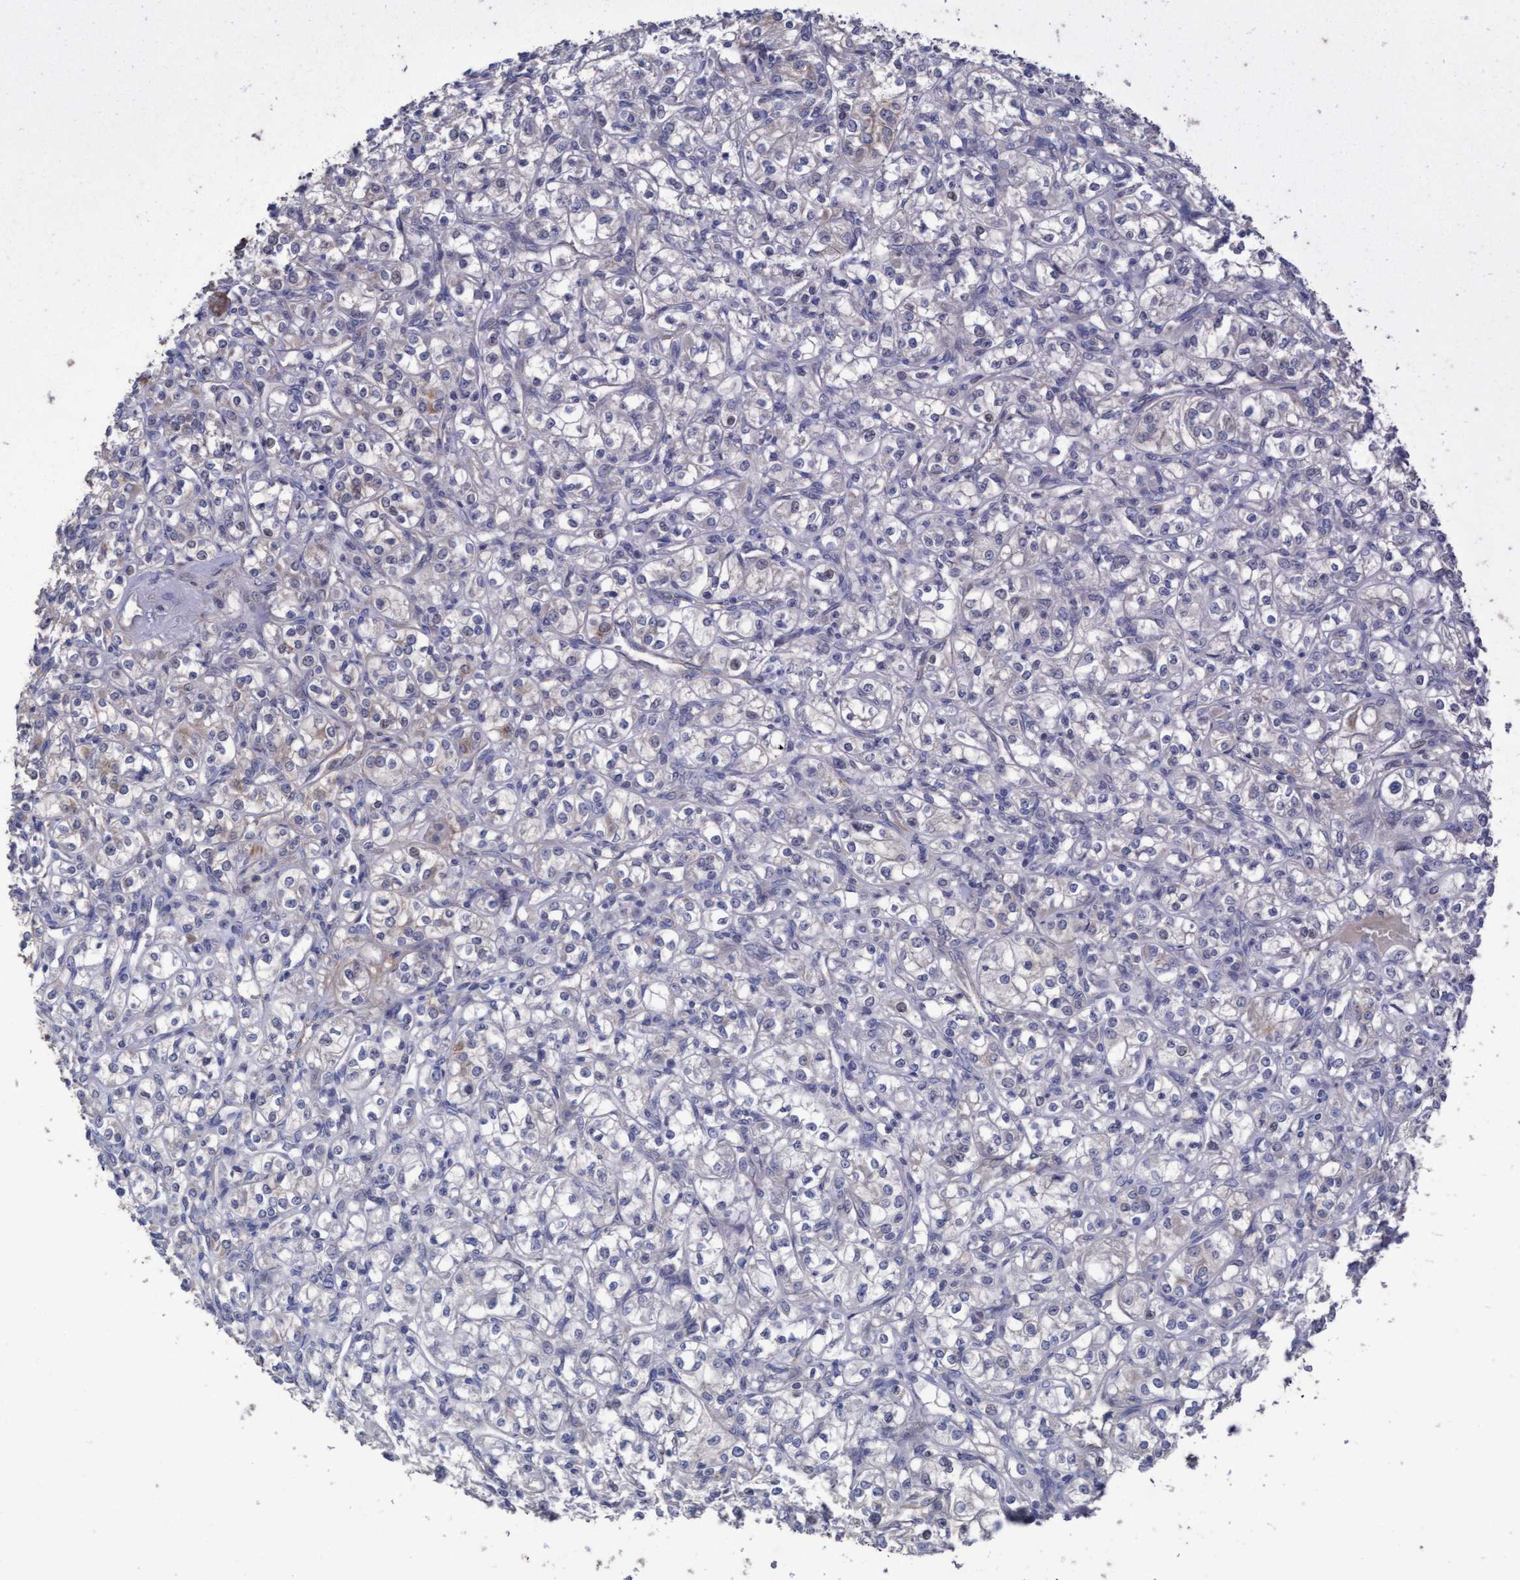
{"staining": {"intensity": "negative", "quantity": "none", "location": "none"}, "tissue": "renal cancer", "cell_type": "Tumor cells", "image_type": "cancer", "snomed": [{"axis": "morphology", "description": "Adenocarcinoma, NOS"}, {"axis": "topography", "description": "Kidney"}], "caption": "Immunohistochemistry of human adenocarcinoma (renal) displays no staining in tumor cells.", "gene": "KRT24", "patient": {"sex": "male", "age": 77}}